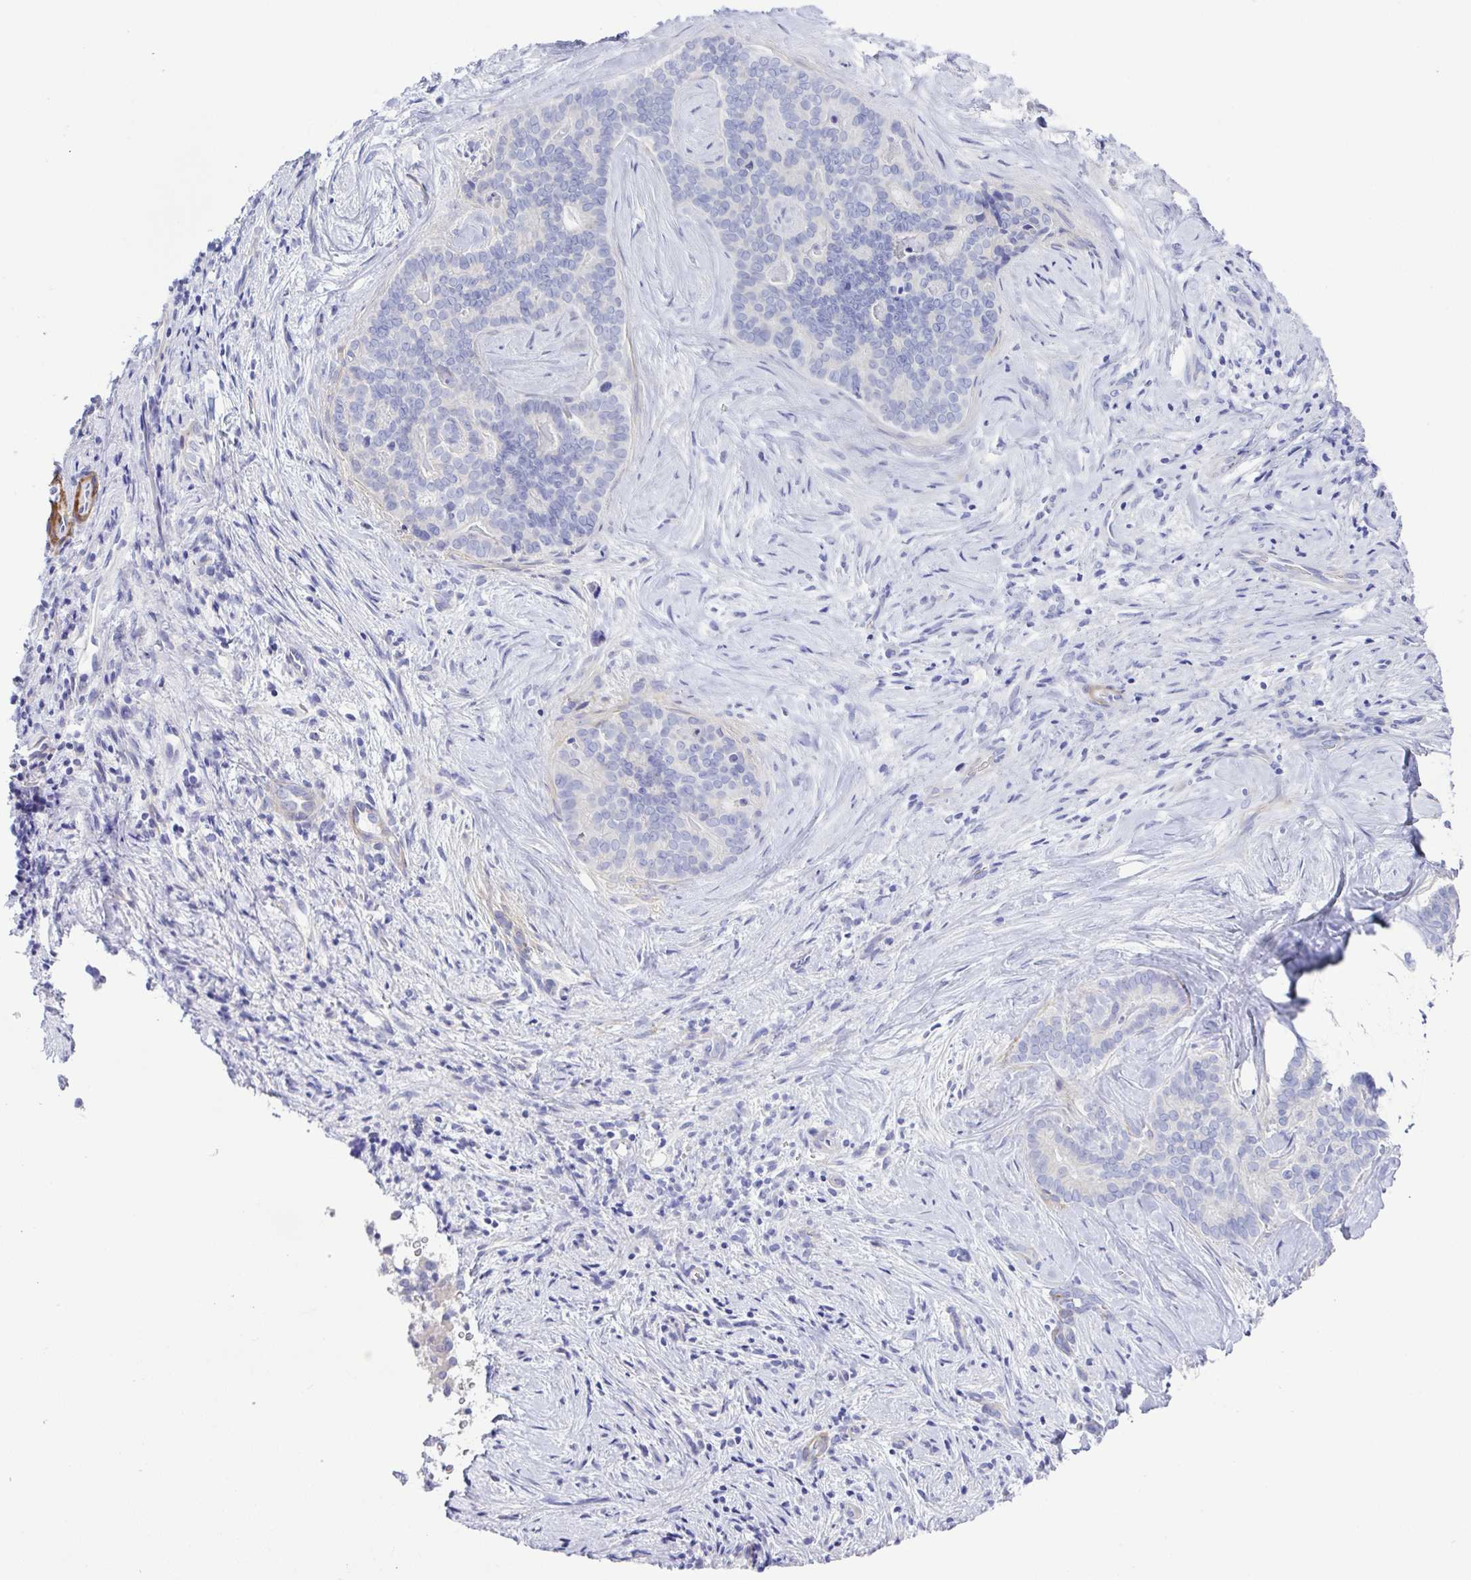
{"staining": {"intensity": "negative", "quantity": "none", "location": "none"}, "tissue": "liver cancer", "cell_type": "Tumor cells", "image_type": "cancer", "snomed": [{"axis": "morphology", "description": "Cholangiocarcinoma"}, {"axis": "topography", "description": "Liver"}], "caption": "Protein analysis of liver cancer displays no significant positivity in tumor cells.", "gene": "MED11", "patient": {"sex": "female", "age": 64}}